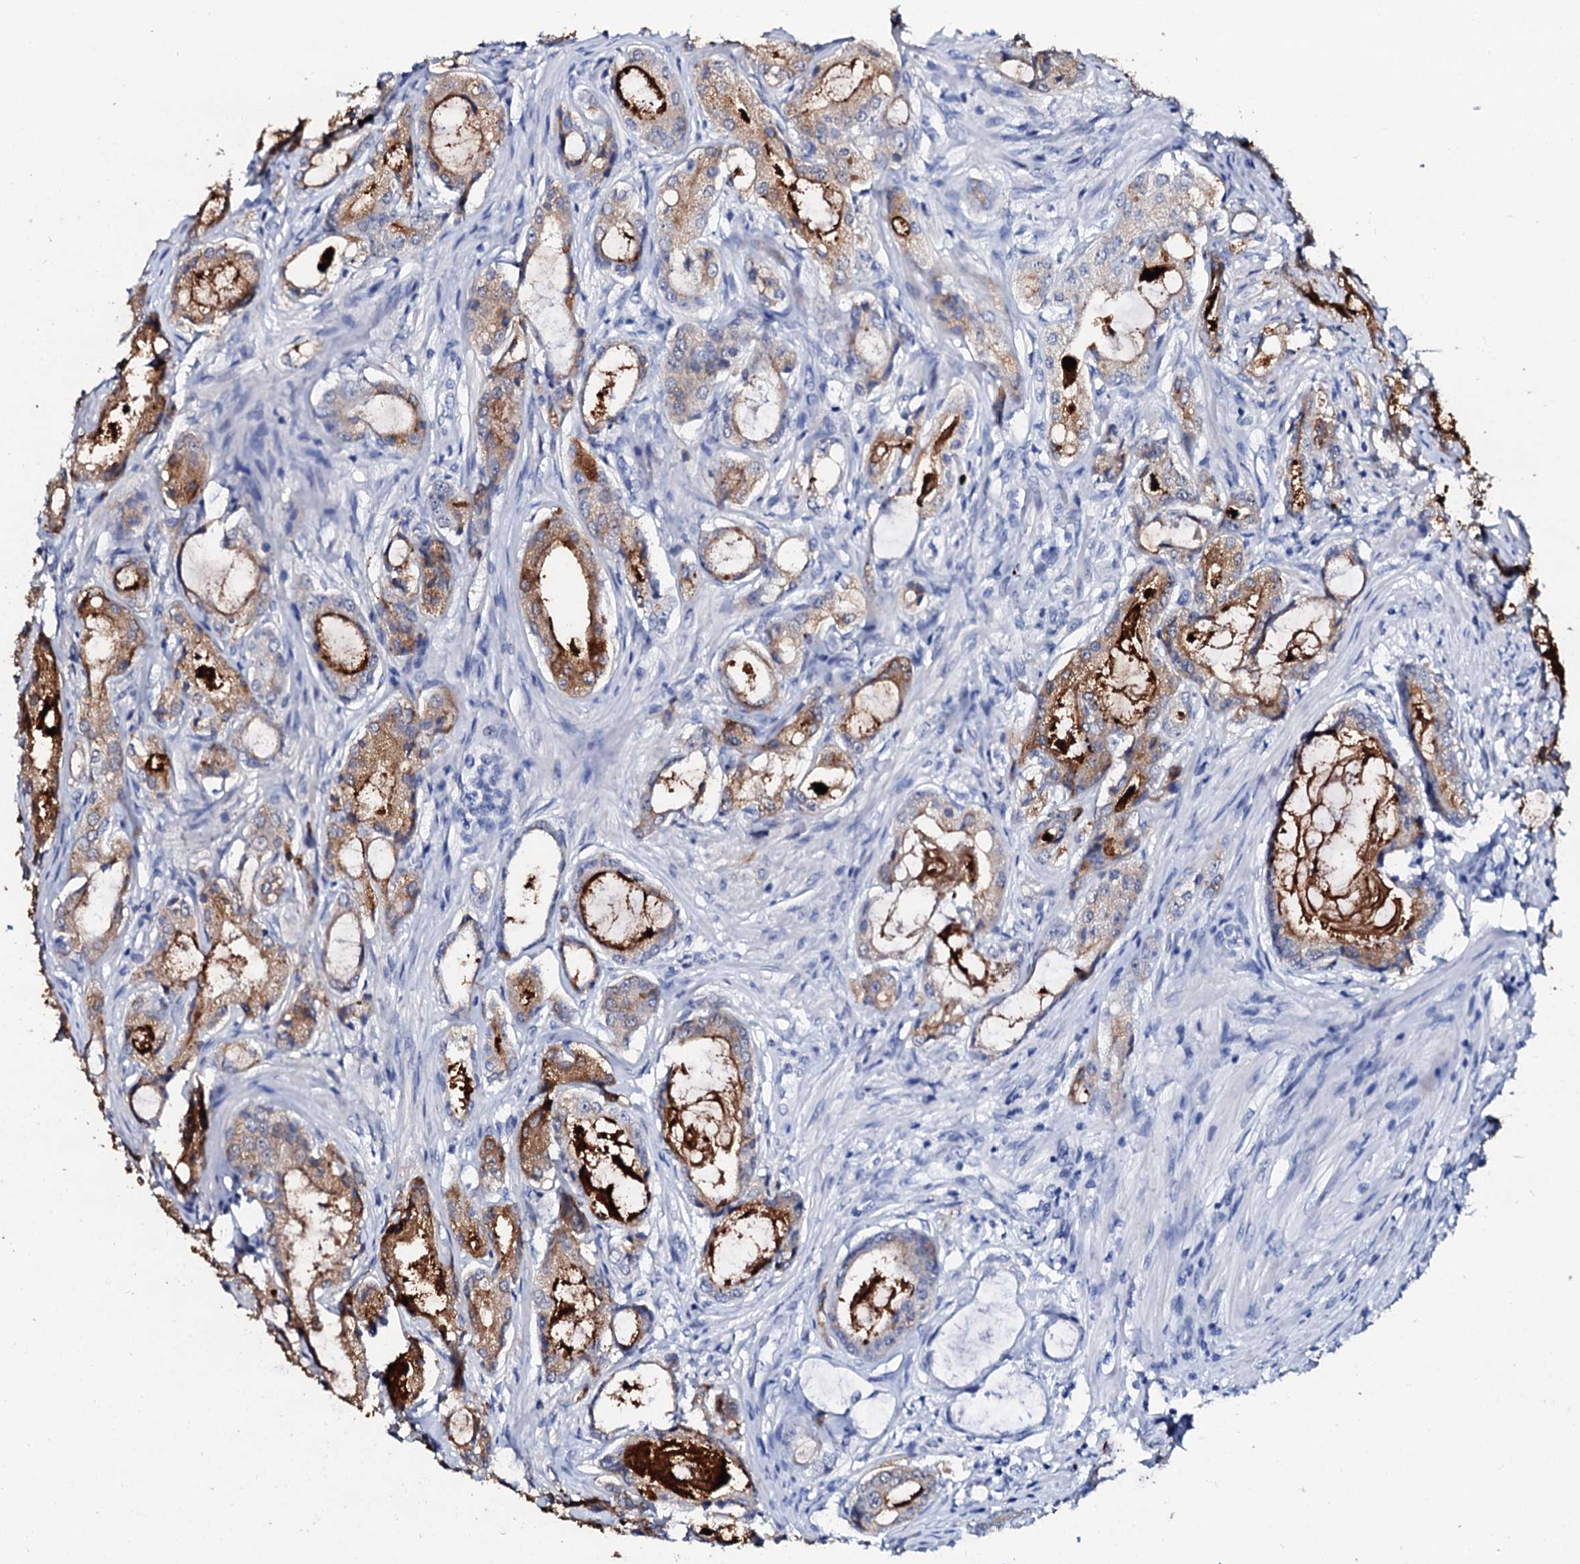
{"staining": {"intensity": "moderate", "quantity": ">75%", "location": "cytoplasmic/membranous"}, "tissue": "prostate cancer", "cell_type": "Tumor cells", "image_type": "cancer", "snomed": [{"axis": "morphology", "description": "Adenocarcinoma, Low grade"}, {"axis": "topography", "description": "Prostate"}], "caption": "Immunohistochemical staining of human prostate cancer demonstrates medium levels of moderate cytoplasmic/membranous positivity in about >75% of tumor cells. Nuclei are stained in blue.", "gene": "SPATA19", "patient": {"sex": "male", "age": 68}}